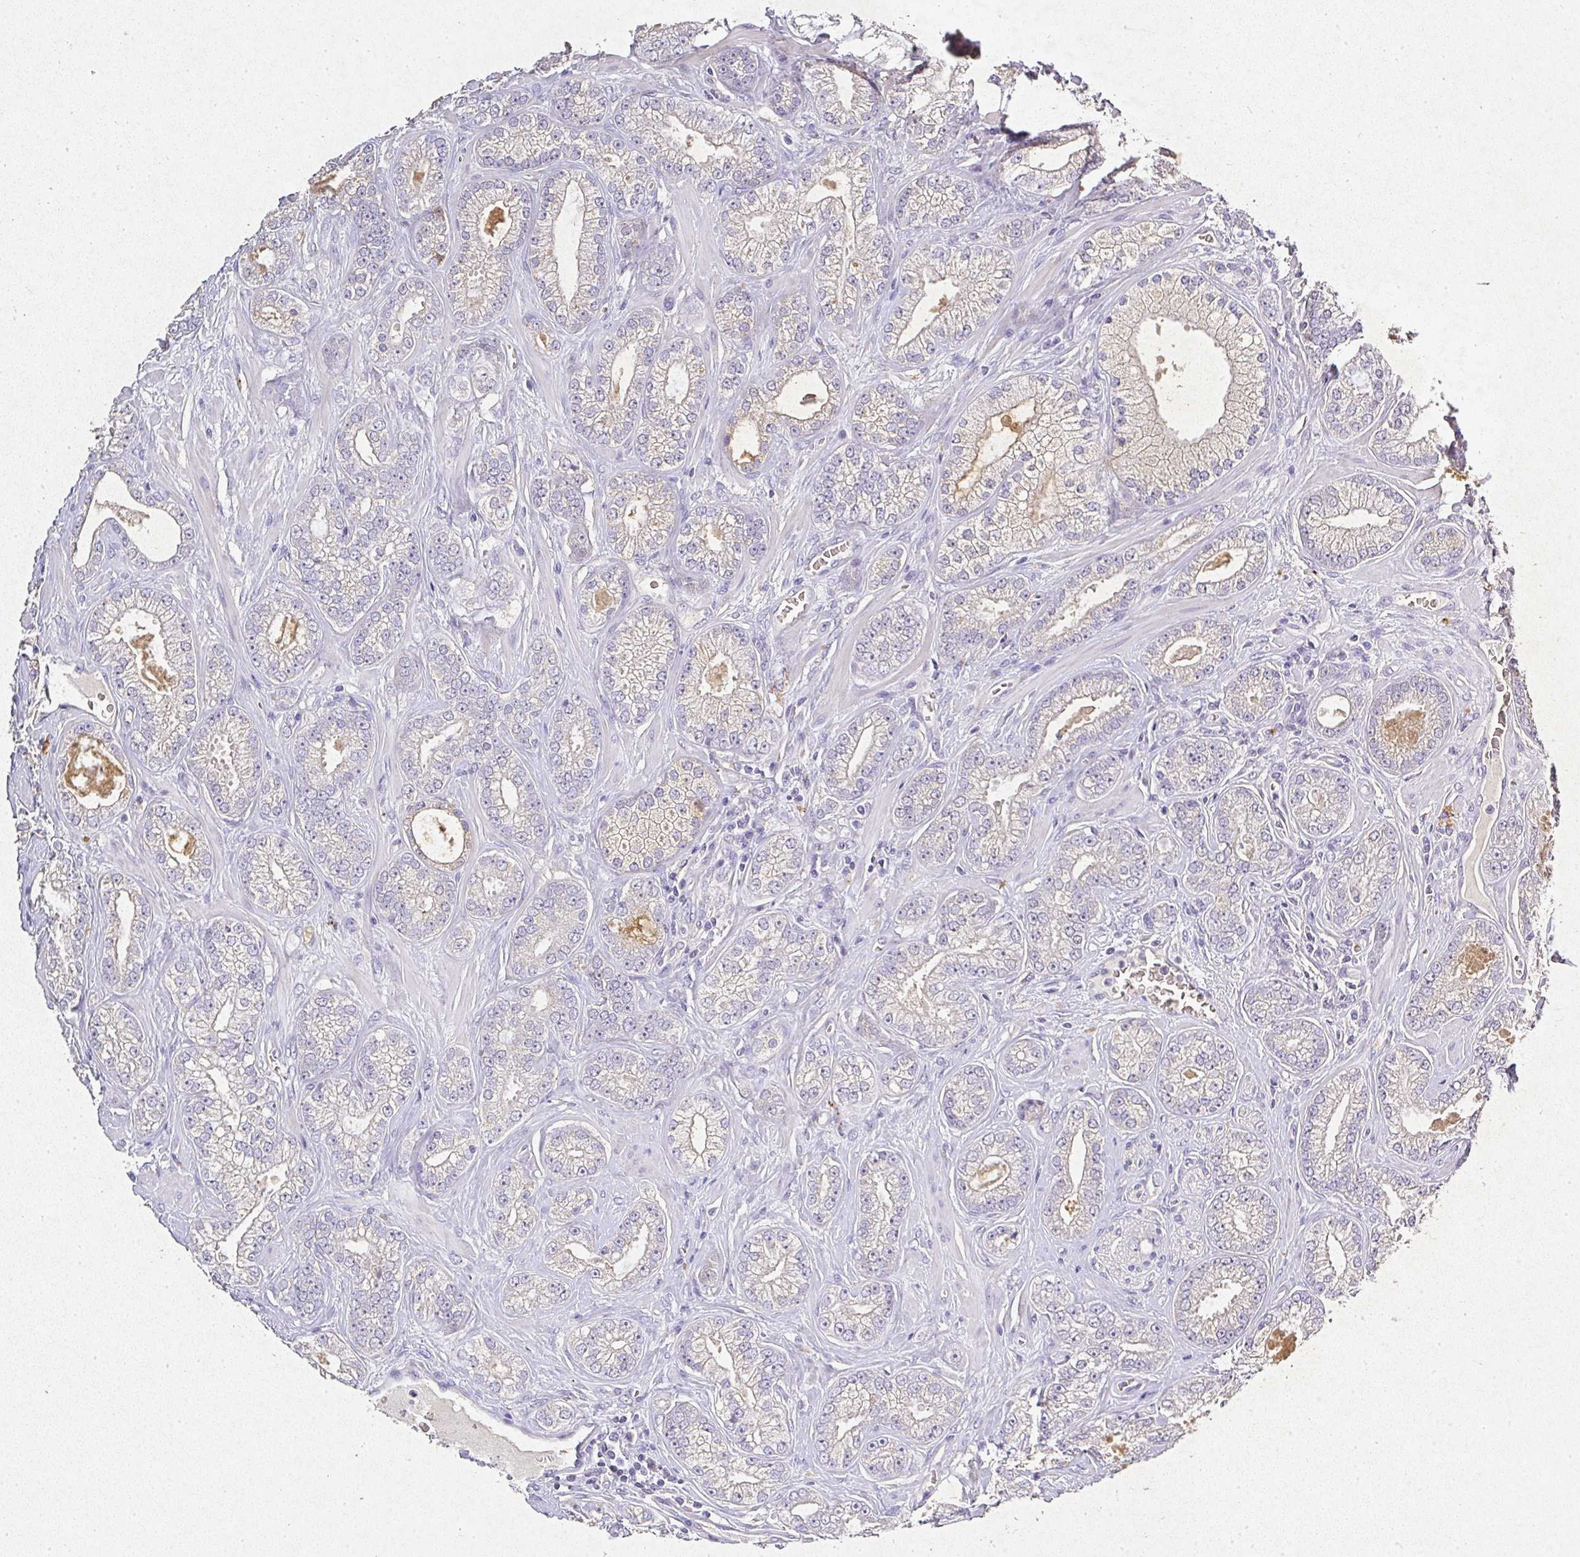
{"staining": {"intensity": "negative", "quantity": "none", "location": "none"}, "tissue": "prostate cancer", "cell_type": "Tumor cells", "image_type": "cancer", "snomed": [{"axis": "morphology", "description": "Adenocarcinoma, High grade"}, {"axis": "topography", "description": "Prostate"}], "caption": "This is an immunohistochemistry photomicrograph of human prostate high-grade adenocarcinoma. There is no staining in tumor cells.", "gene": "RPS2", "patient": {"sex": "male", "age": 66}}